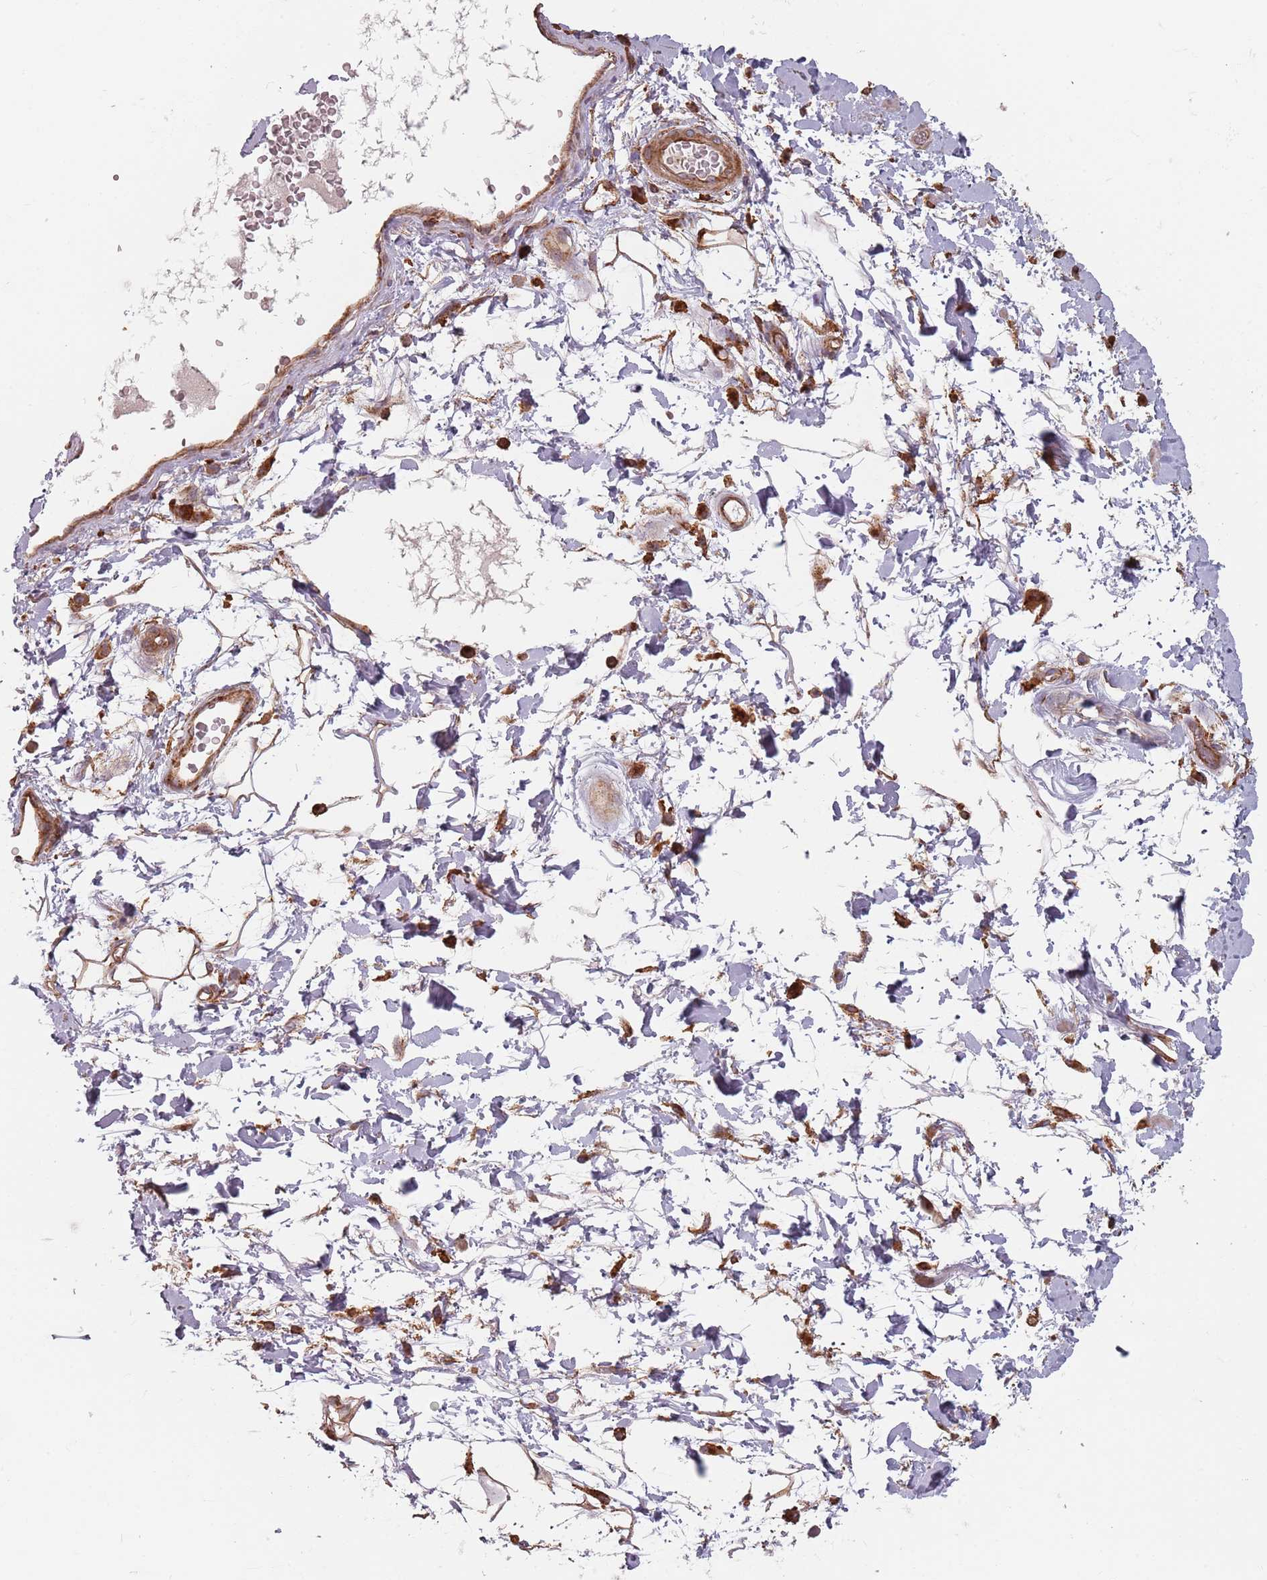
{"staining": {"intensity": "moderate", "quantity": ">75%", "location": "cytoplasmic/membranous"}, "tissue": "adipose tissue", "cell_type": "Adipocytes", "image_type": "normal", "snomed": [{"axis": "morphology", "description": "Normal tissue, NOS"}, {"axis": "morphology", "description": "Adenocarcinoma, NOS"}, {"axis": "topography", "description": "Rectum"}, {"axis": "topography", "description": "Vagina"}, {"axis": "topography", "description": "Peripheral nerve tissue"}], "caption": "Immunohistochemistry histopathology image of benign human adipose tissue stained for a protein (brown), which displays medium levels of moderate cytoplasmic/membranous positivity in approximately >75% of adipocytes.", "gene": "TPD52L2", "patient": {"sex": "female", "age": 71}}